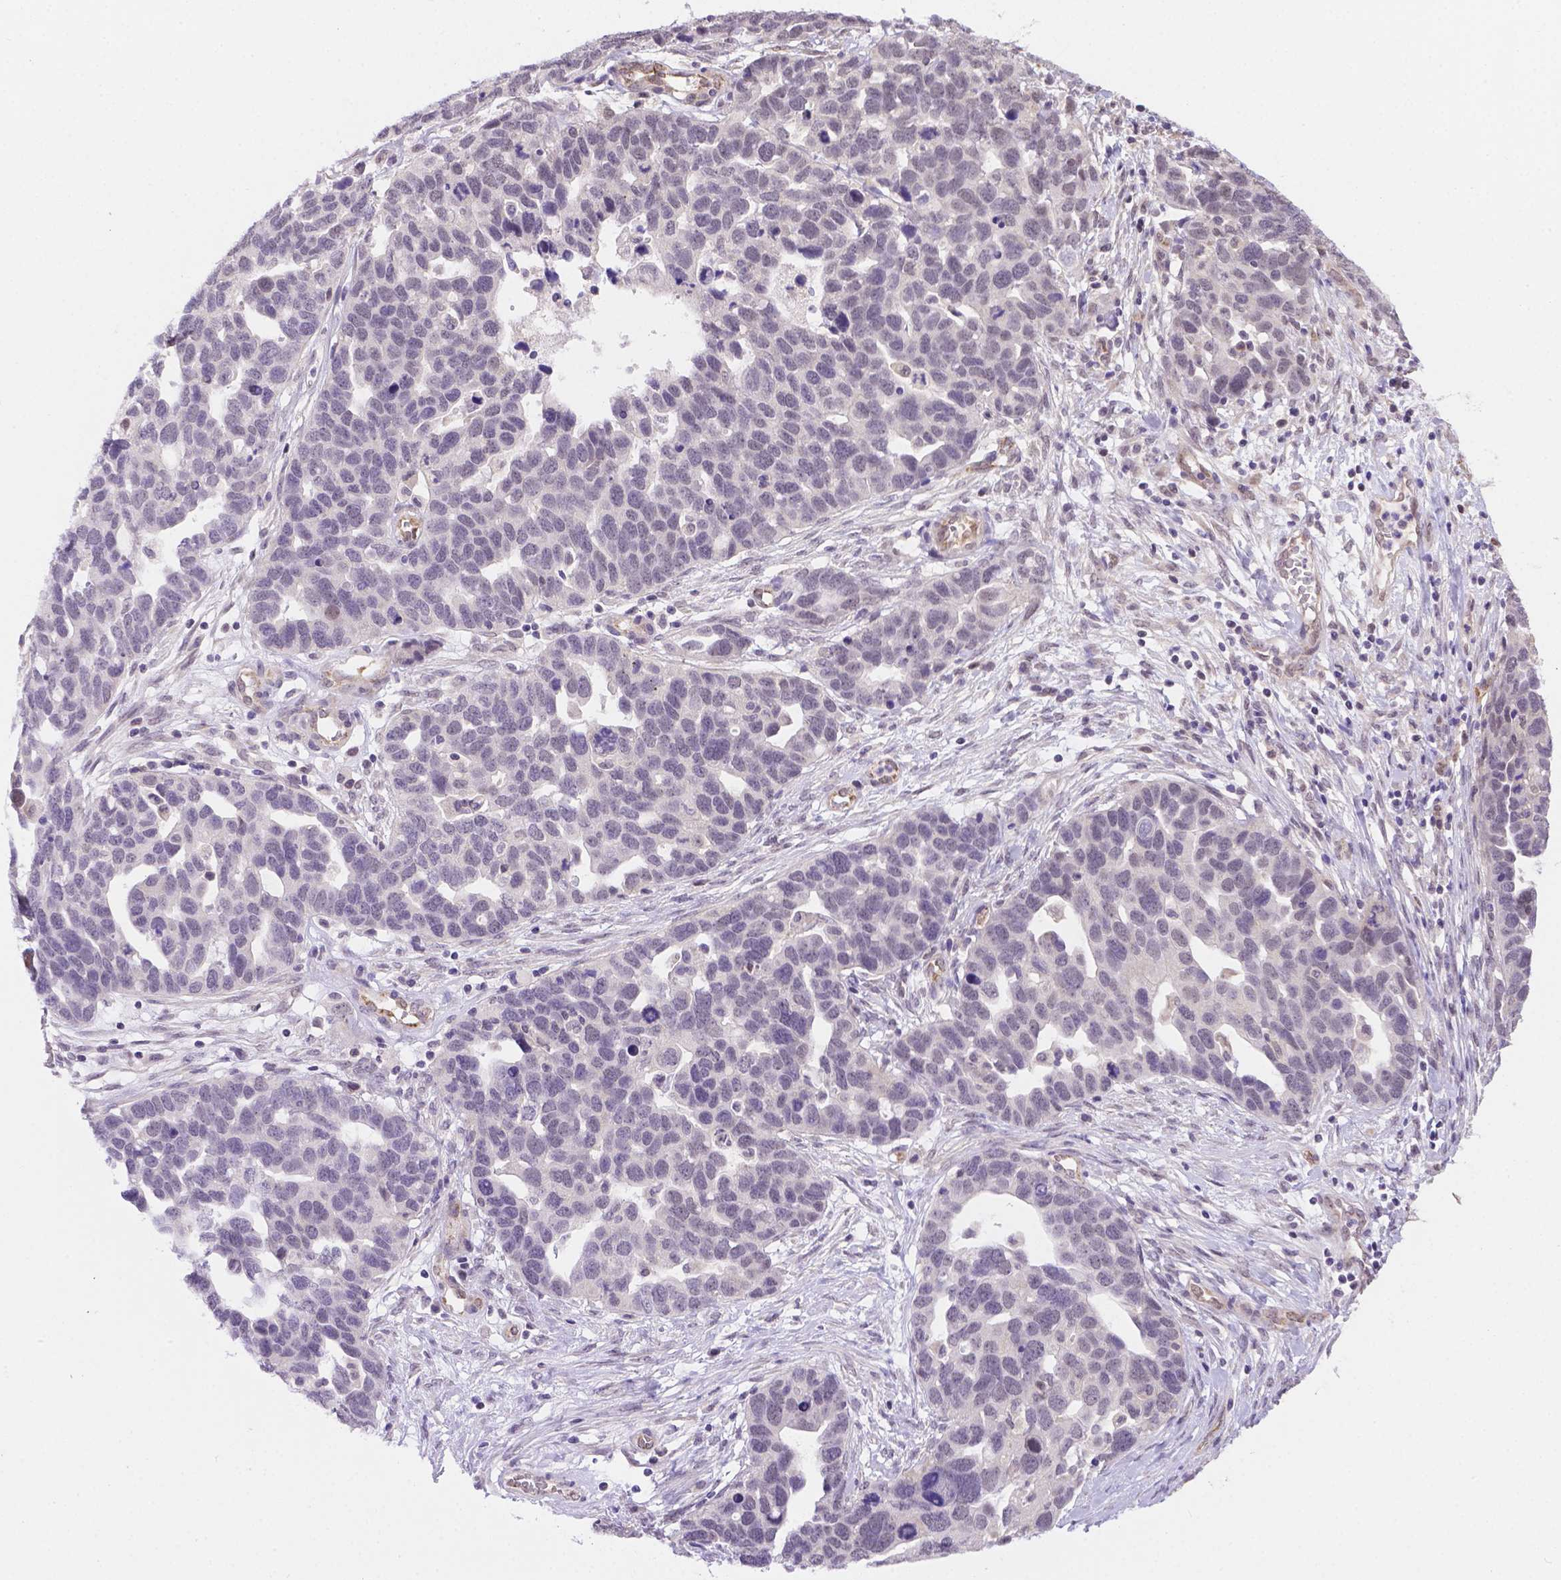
{"staining": {"intensity": "negative", "quantity": "none", "location": "none"}, "tissue": "ovarian cancer", "cell_type": "Tumor cells", "image_type": "cancer", "snomed": [{"axis": "morphology", "description": "Cystadenocarcinoma, serous, NOS"}, {"axis": "topography", "description": "Ovary"}], "caption": "Tumor cells show no significant protein staining in ovarian cancer. (Stains: DAB IHC with hematoxylin counter stain, Microscopy: brightfield microscopy at high magnification).", "gene": "NXPE2", "patient": {"sex": "female", "age": 54}}